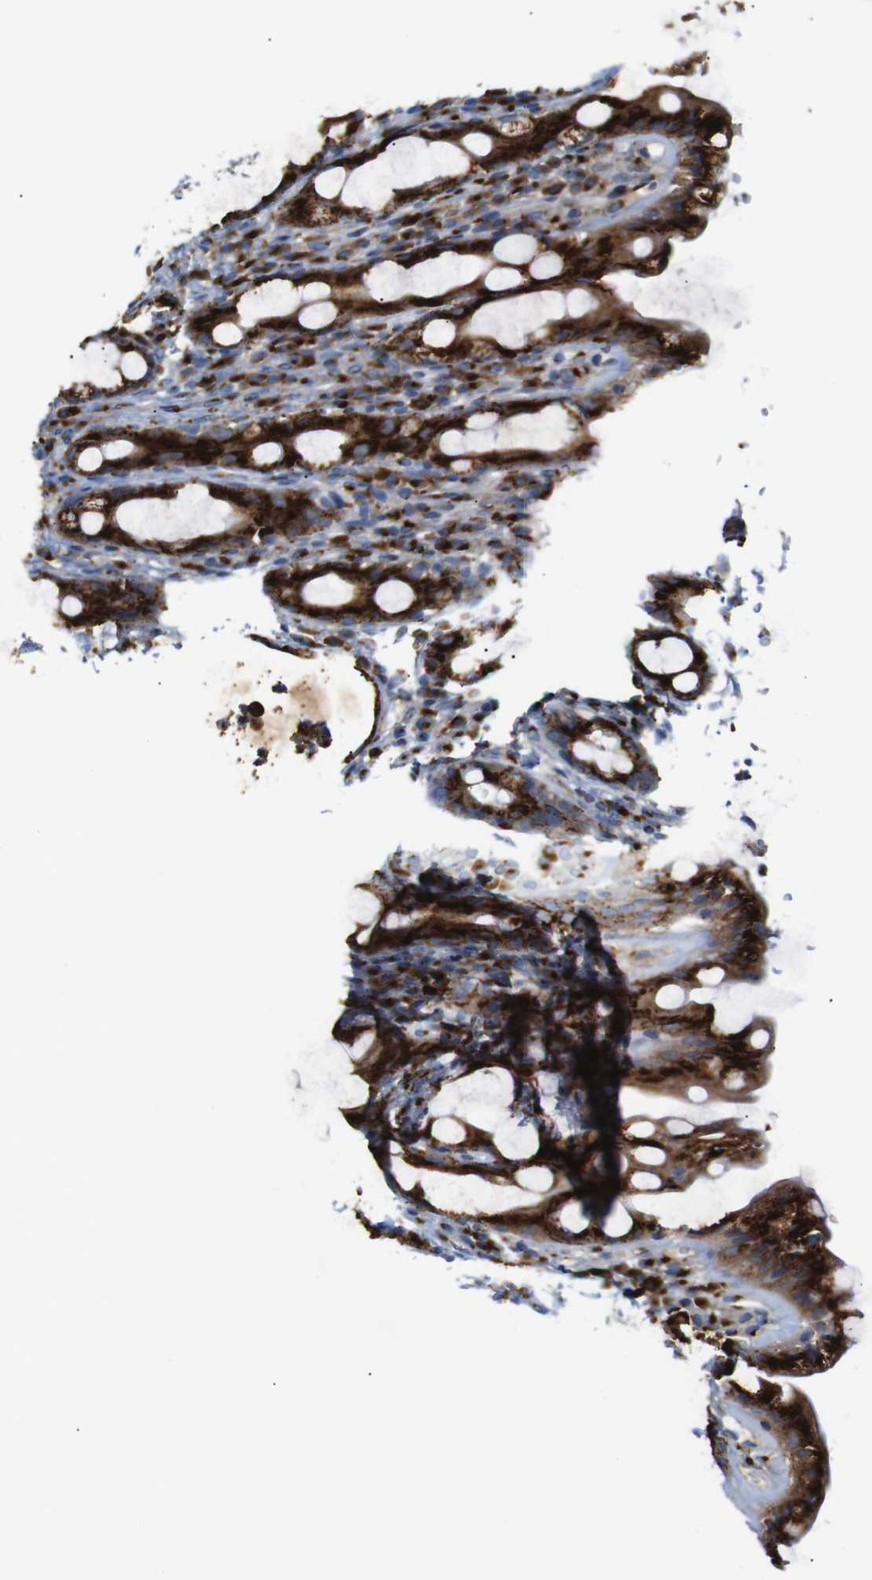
{"staining": {"intensity": "strong", "quantity": ">75%", "location": "cytoplasmic/membranous"}, "tissue": "rectum", "cell_type": "Glandular cells", "image_type": "normal", "snomed": [{"axis": "morphology", "description": "Normal tissue, NOS"}, {"axis": "topography", "description": "Rectum"}], "caption": "IHC of normal rectum demonstrates high levels of strong cytoplasmic/membranous expression in approximately >75% of glandular cells.", "gene": "TGOLN2", "patient": {"sex": "male", "age": 44}}